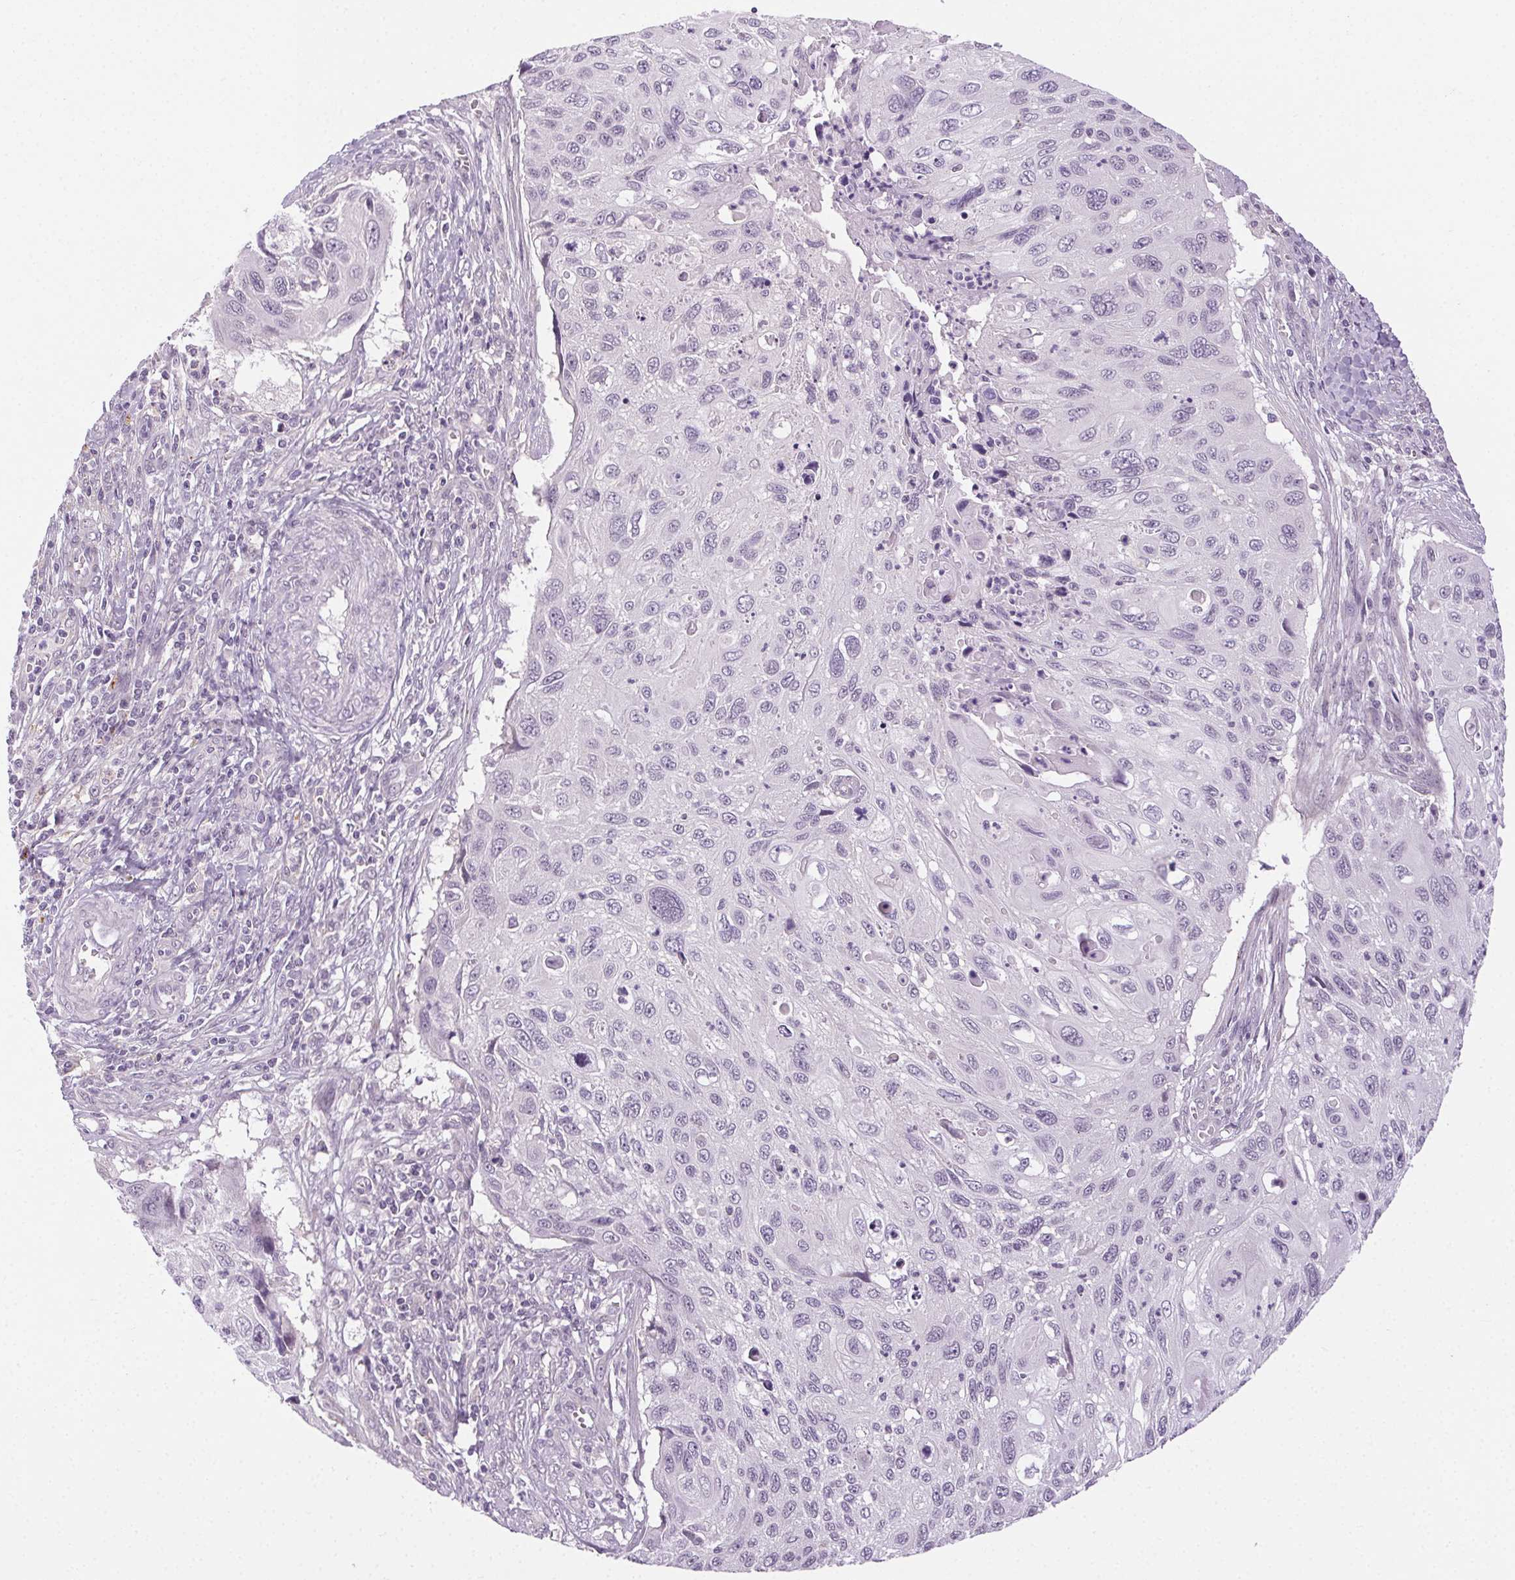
{"staining": {"intensity": "negative", "quantity": "none", "location": "none"}, "tissue": "cervical cancer", "cell_type": "Tumor cells", "image_type": "cancer", "snomed": [{"axis": "morphology", "description": "Squamous cell carcinoma, NOS"}, {"axis": "topography", "description": "Cervix"}], "caption": "A high-resolution photomicrograph shows IHC staining of cervical cancer, which reveals no significant positivity in tumor cells. (Immunohistochemistry, brightfield microscopy, high magnification).", "gene": "FAM168A", "patient": {"sex": "female", "age": 70}}